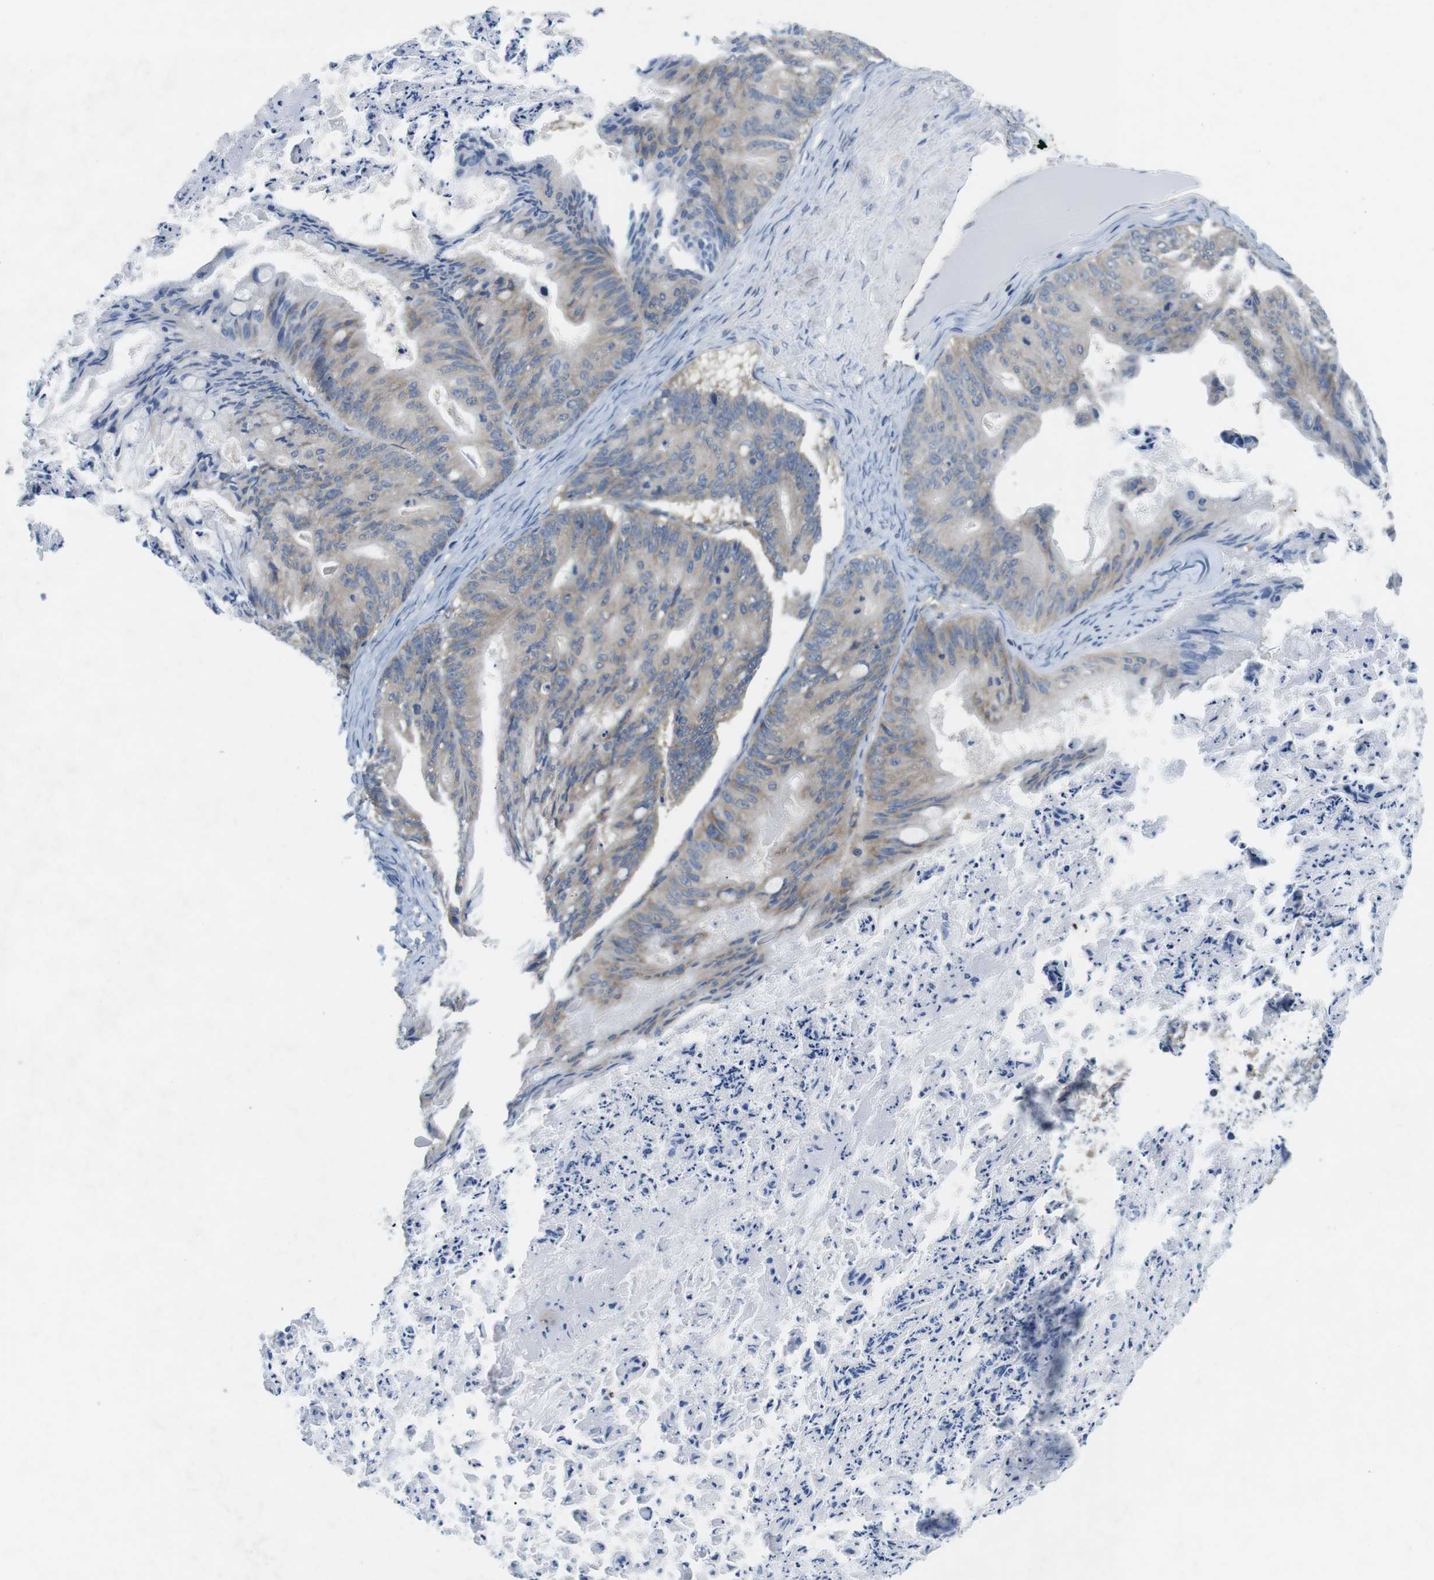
{"staining": {"intensity": "negative", "quantity": "none", "location": "none"}, "tissue": "ovarian cancer", "cell_type": "Tumor cells", "image_type": "cancer", "snomed": [{"axis": "morphology", "description": "Cystadenocarcinoma, mucinous, NOS"}, {"axis": "topography", "description": "Ovary"}], "caption": "This is a image of immunohistochemistry staining of ovarian mucinous cystadenocarcinoma, which shows no expression in tumor cells.", "gene": "DCLK1", "patient": {"sex": "female", "age": 37}}